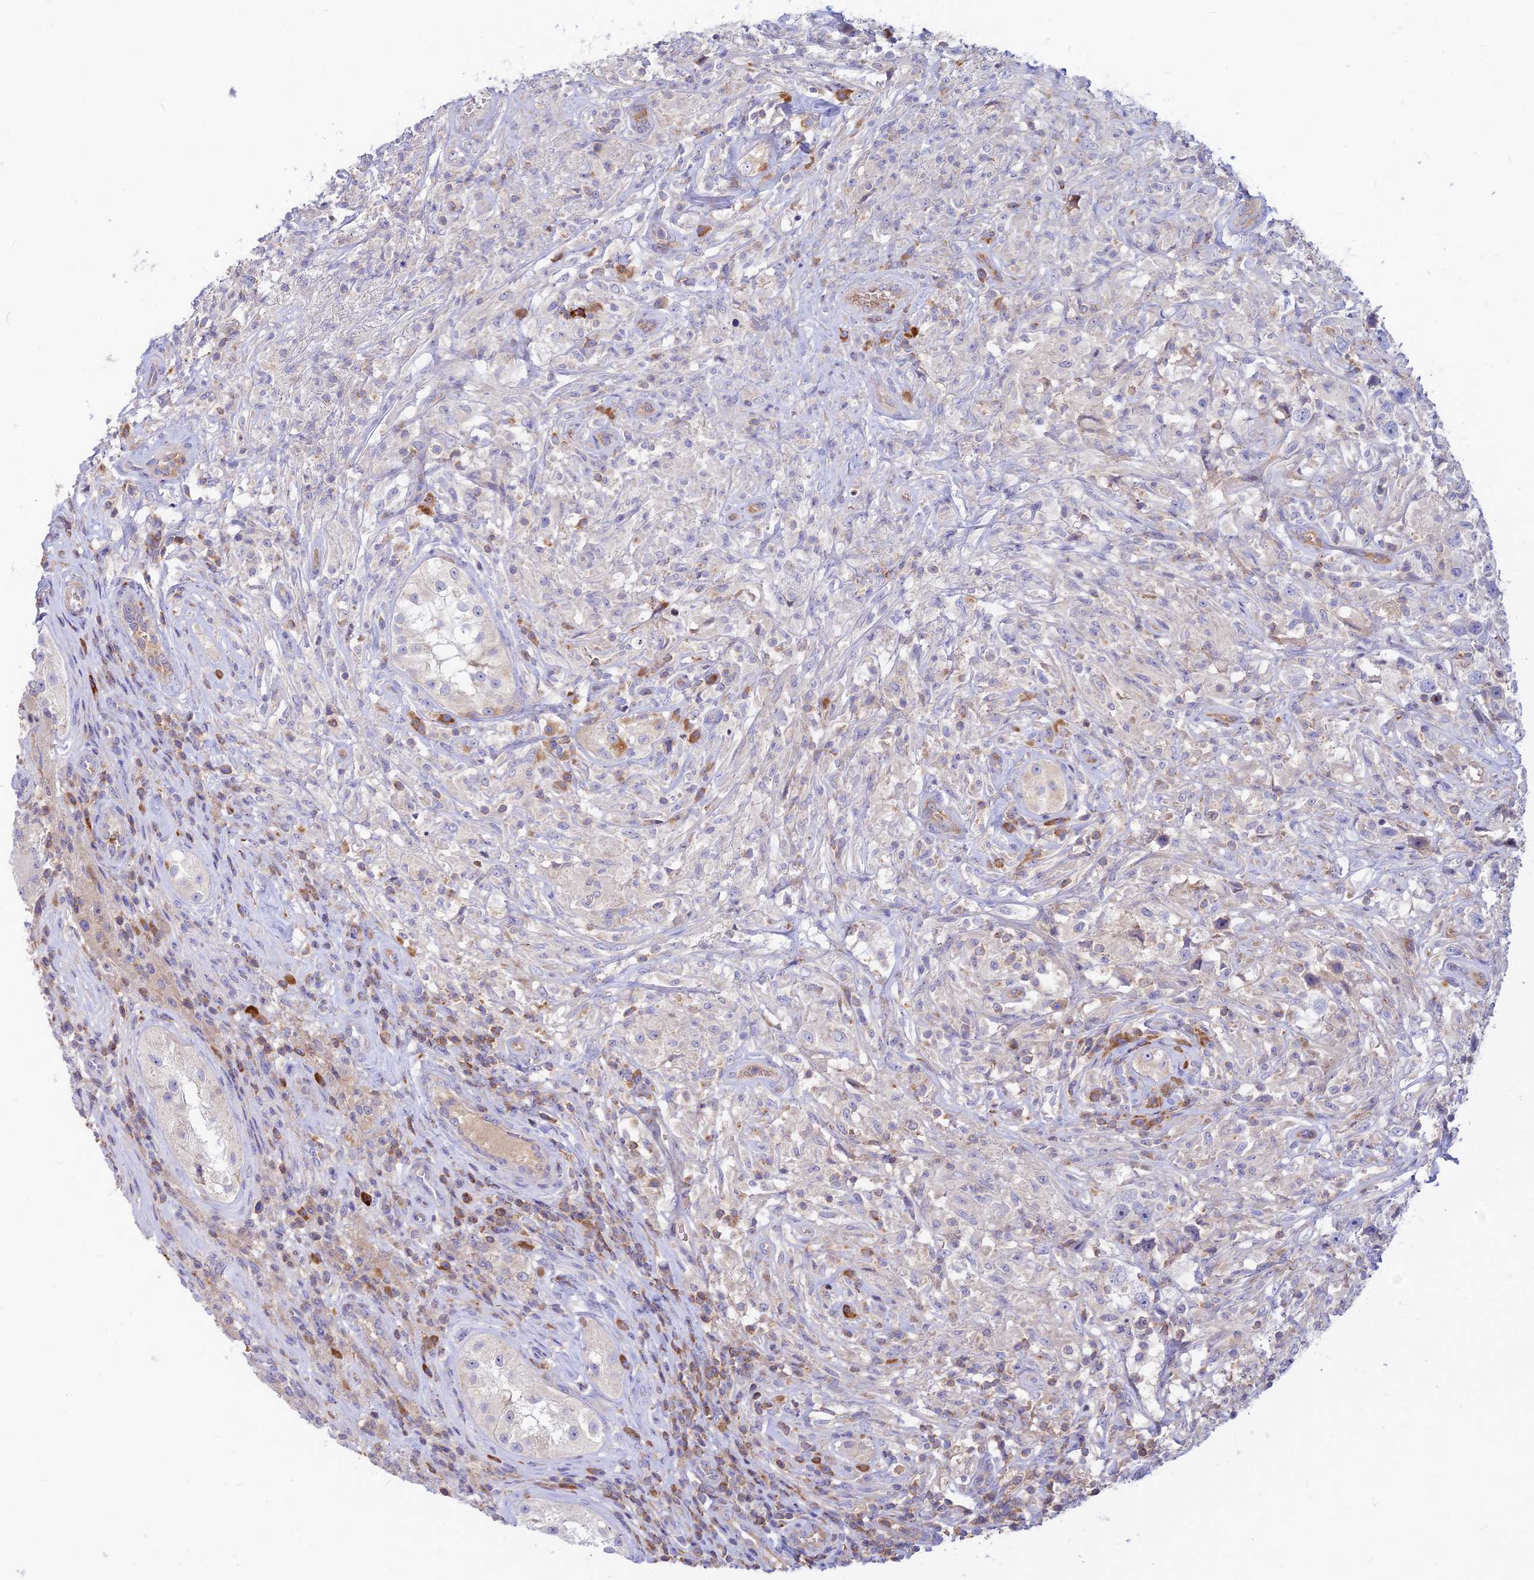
{"staining": {"intensity": "negative", "quantity": "none", "location": "none"}, "tissue": "testis cancer", "cell_type": "Tumor cells", "image_type": "cancer", "snomed": [{"axis": "morphology", "description": "Seminoma, NOS"}, {"axis": "topography", "description": "Testis"}], "caption": "Histopathology image shows no significant protein staining in tumor cells of seminoma (testis). (DAB (3,3'-diaminobenzidine) immunohistochemistry visualized using brightfield microscopy, high magnification).", "gene": "DENND2D", "patient": {"sex": "male", "age": 49}}